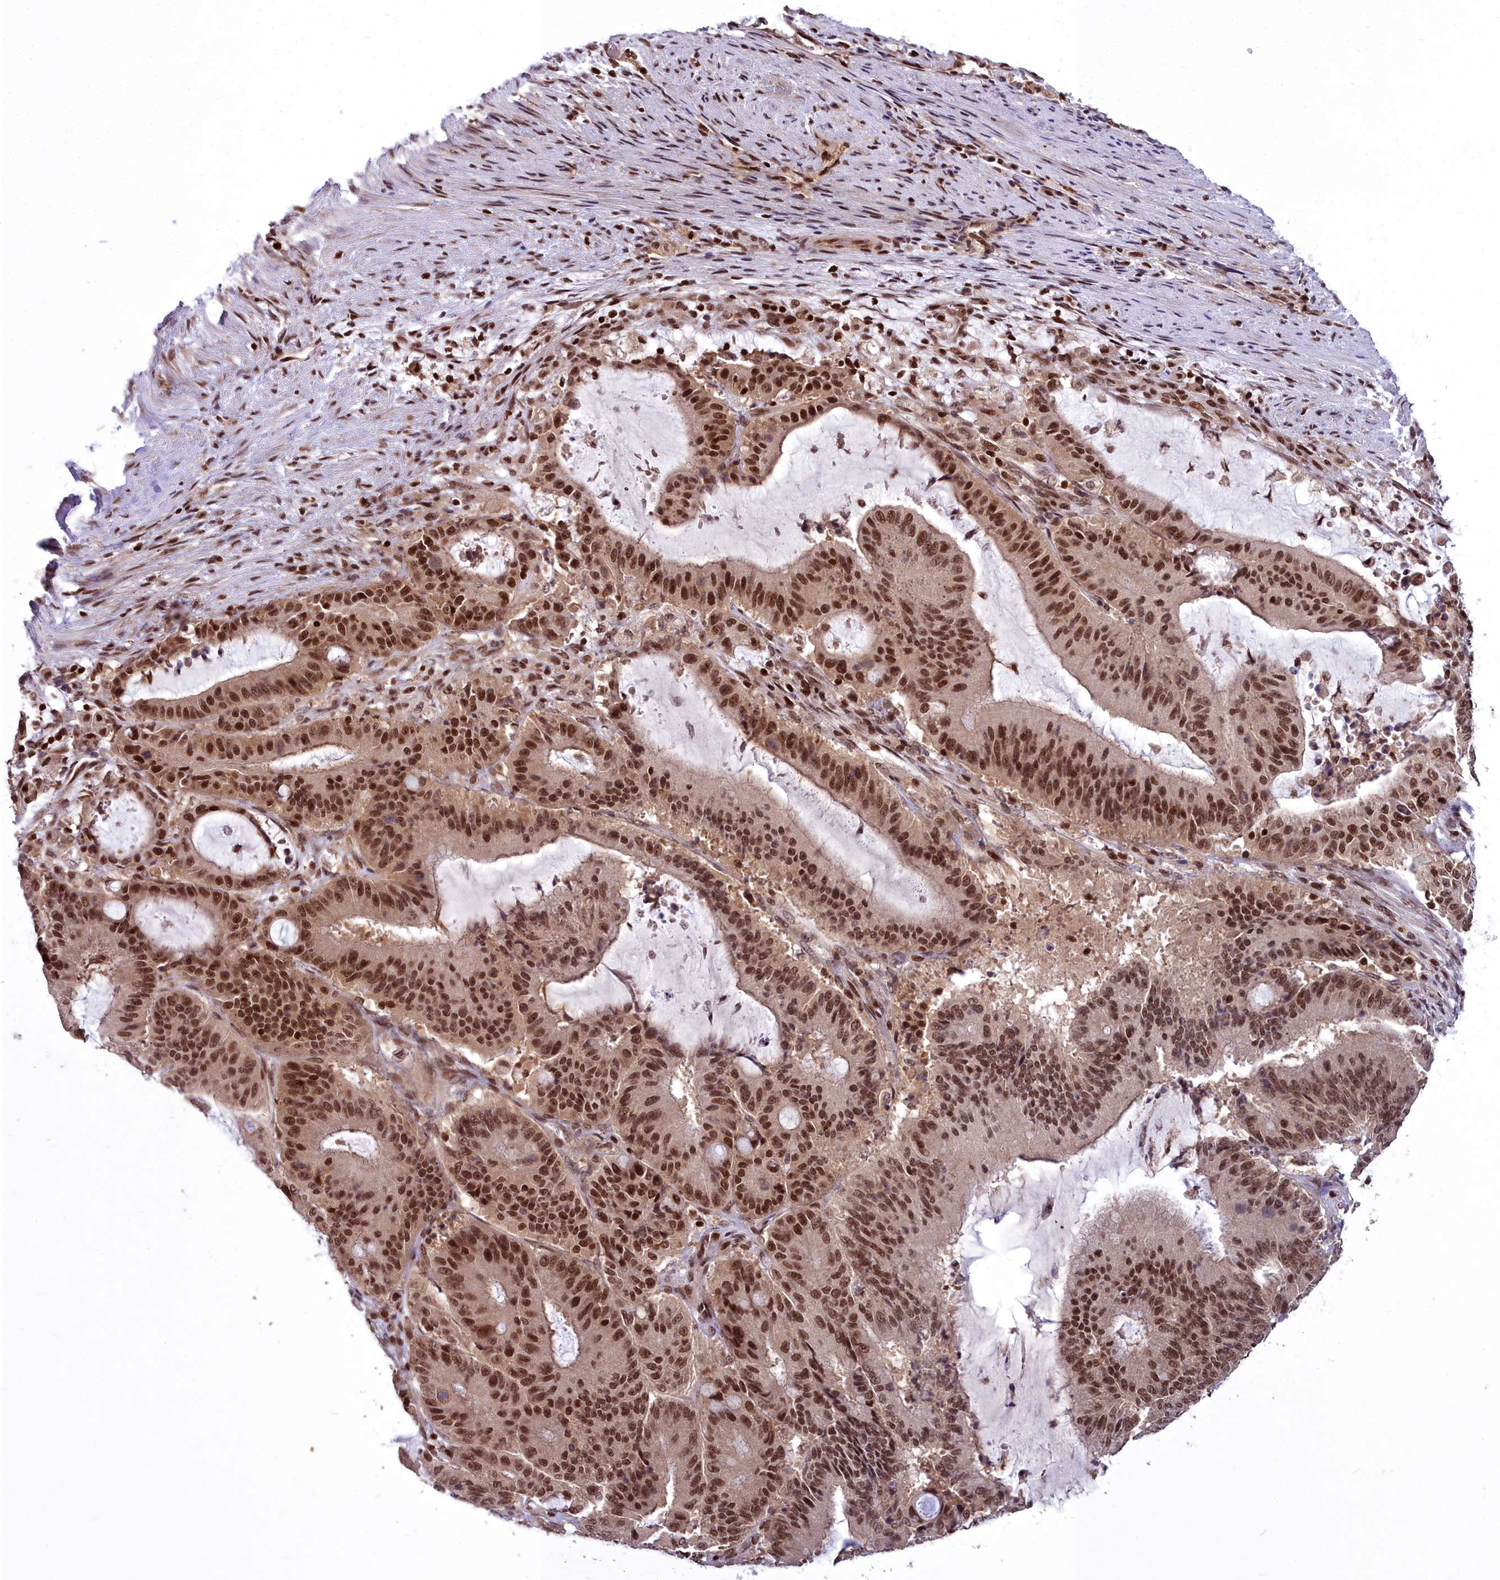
{"staining": {"intensity": "strong", "quantity": ">75%", "location": "nuclear"}, "tissue": "liver cancer", "cell_type": "Tumor cells", "image_type": "cancer", "snomed": [{"axis": "morphology", "description": "Normal tissue, NOS"}, {"axis": "morphology", "description": "Cholangiocarcinoma"}, {"axis": "topography", "description": "Liver"}, {"axis": "topography", "description": "Peripheral nerve tissue"}], "caption": "An image showing strong nuclear expression in approximately >75% of tumor cells in liver cholangiocarcinoma, as visualized by brown immunohistochemical staining.", "gene": "GMEB1", "patient": {"sex": "female", "age": 73}}